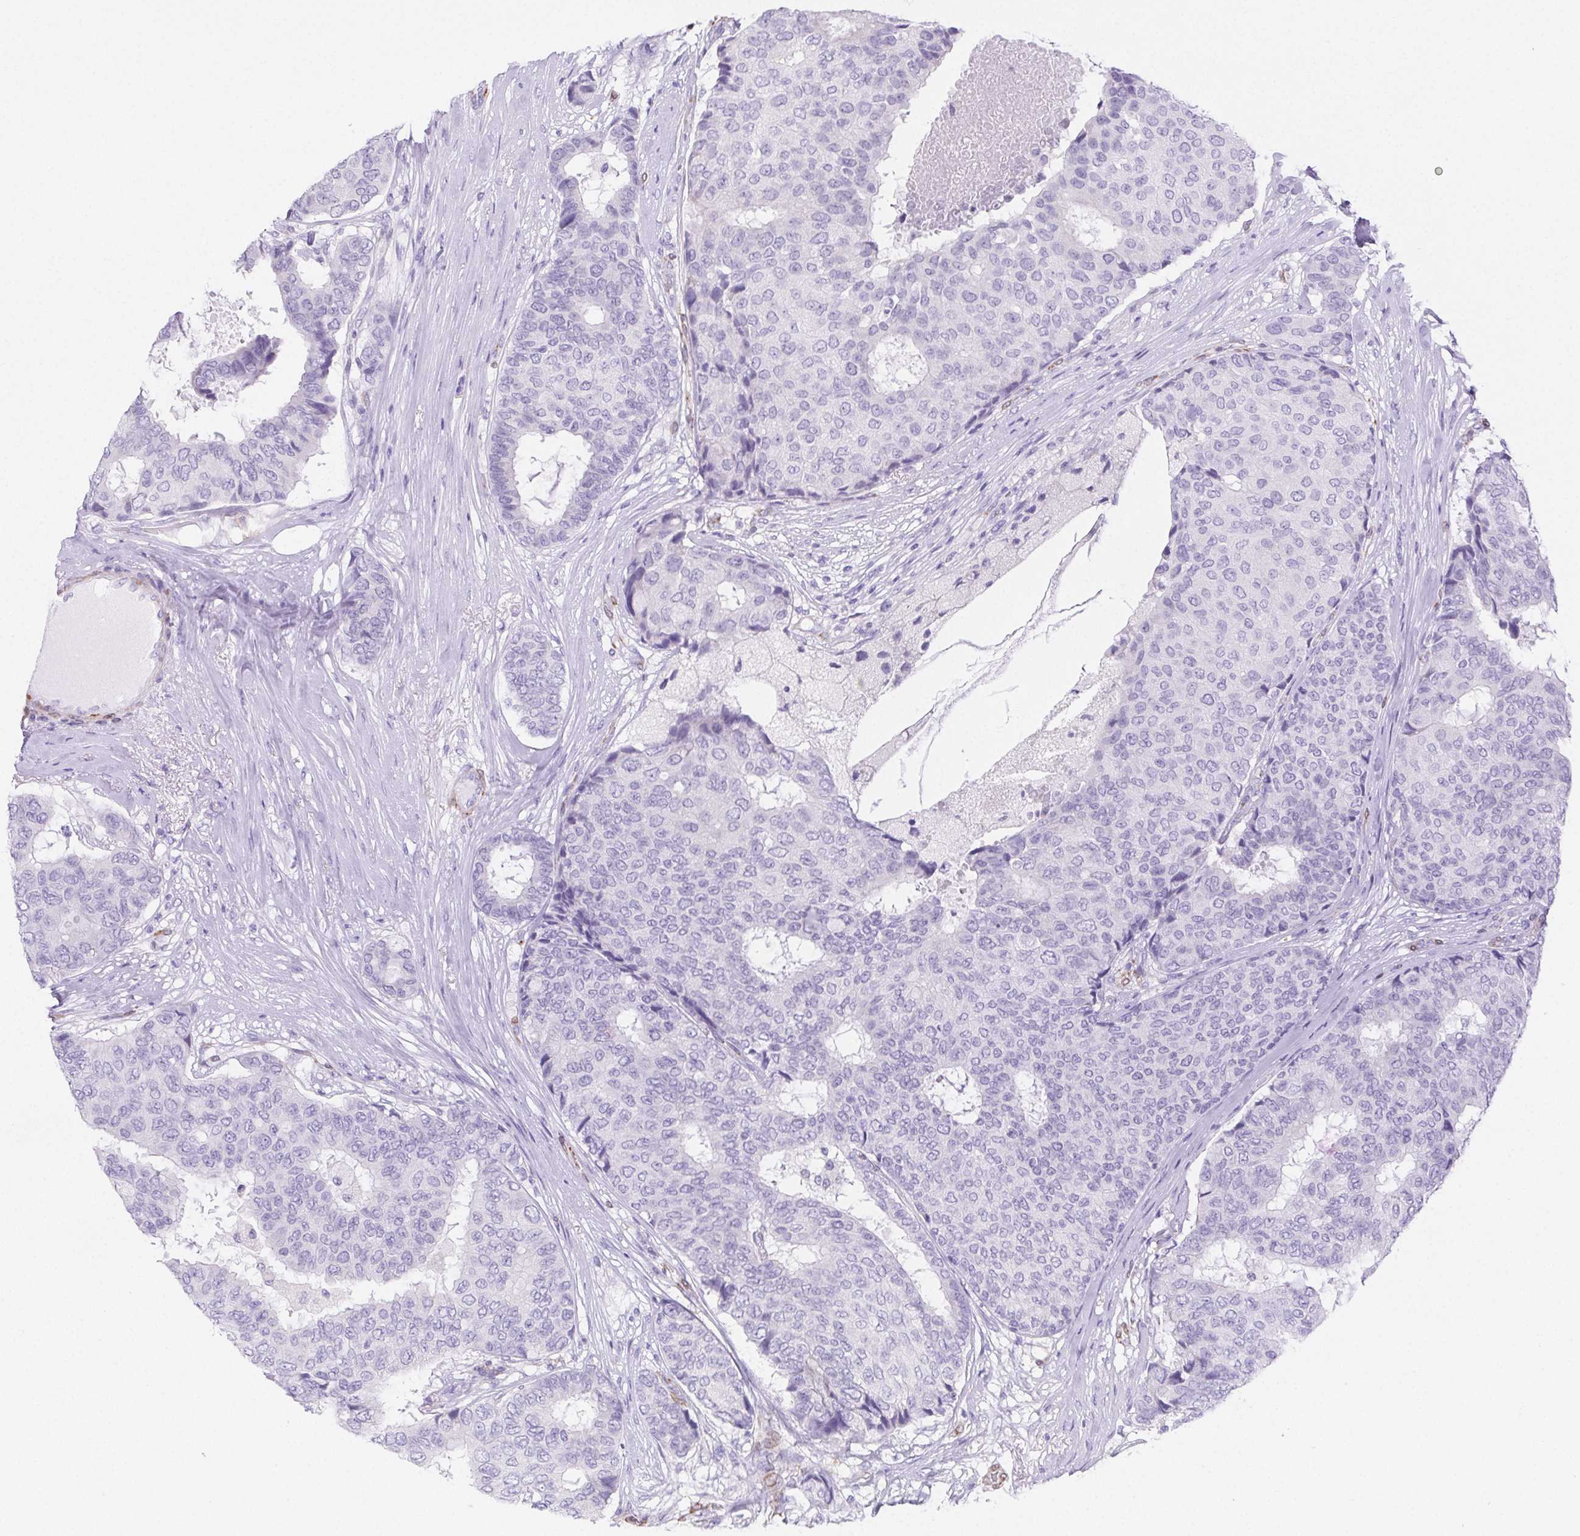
{"staining": {"intensity": "negative", "quantity": "none", "location": "none"}, "tissue": "breast cancer", "cell_type": "Tumor cells", "image_type": "cancer", "snomed": [{"axis": "morphology", "description": "Duct carcinoma"}, {"axis": "topography", "description": "Breast"}], "caption": "Immunohistochemical staining of intraductal carcinoma (breast) demonstrates no significant expression in tumor cells.", "gene": "HRC", "patient": {"sex": "female", "age": 75}}